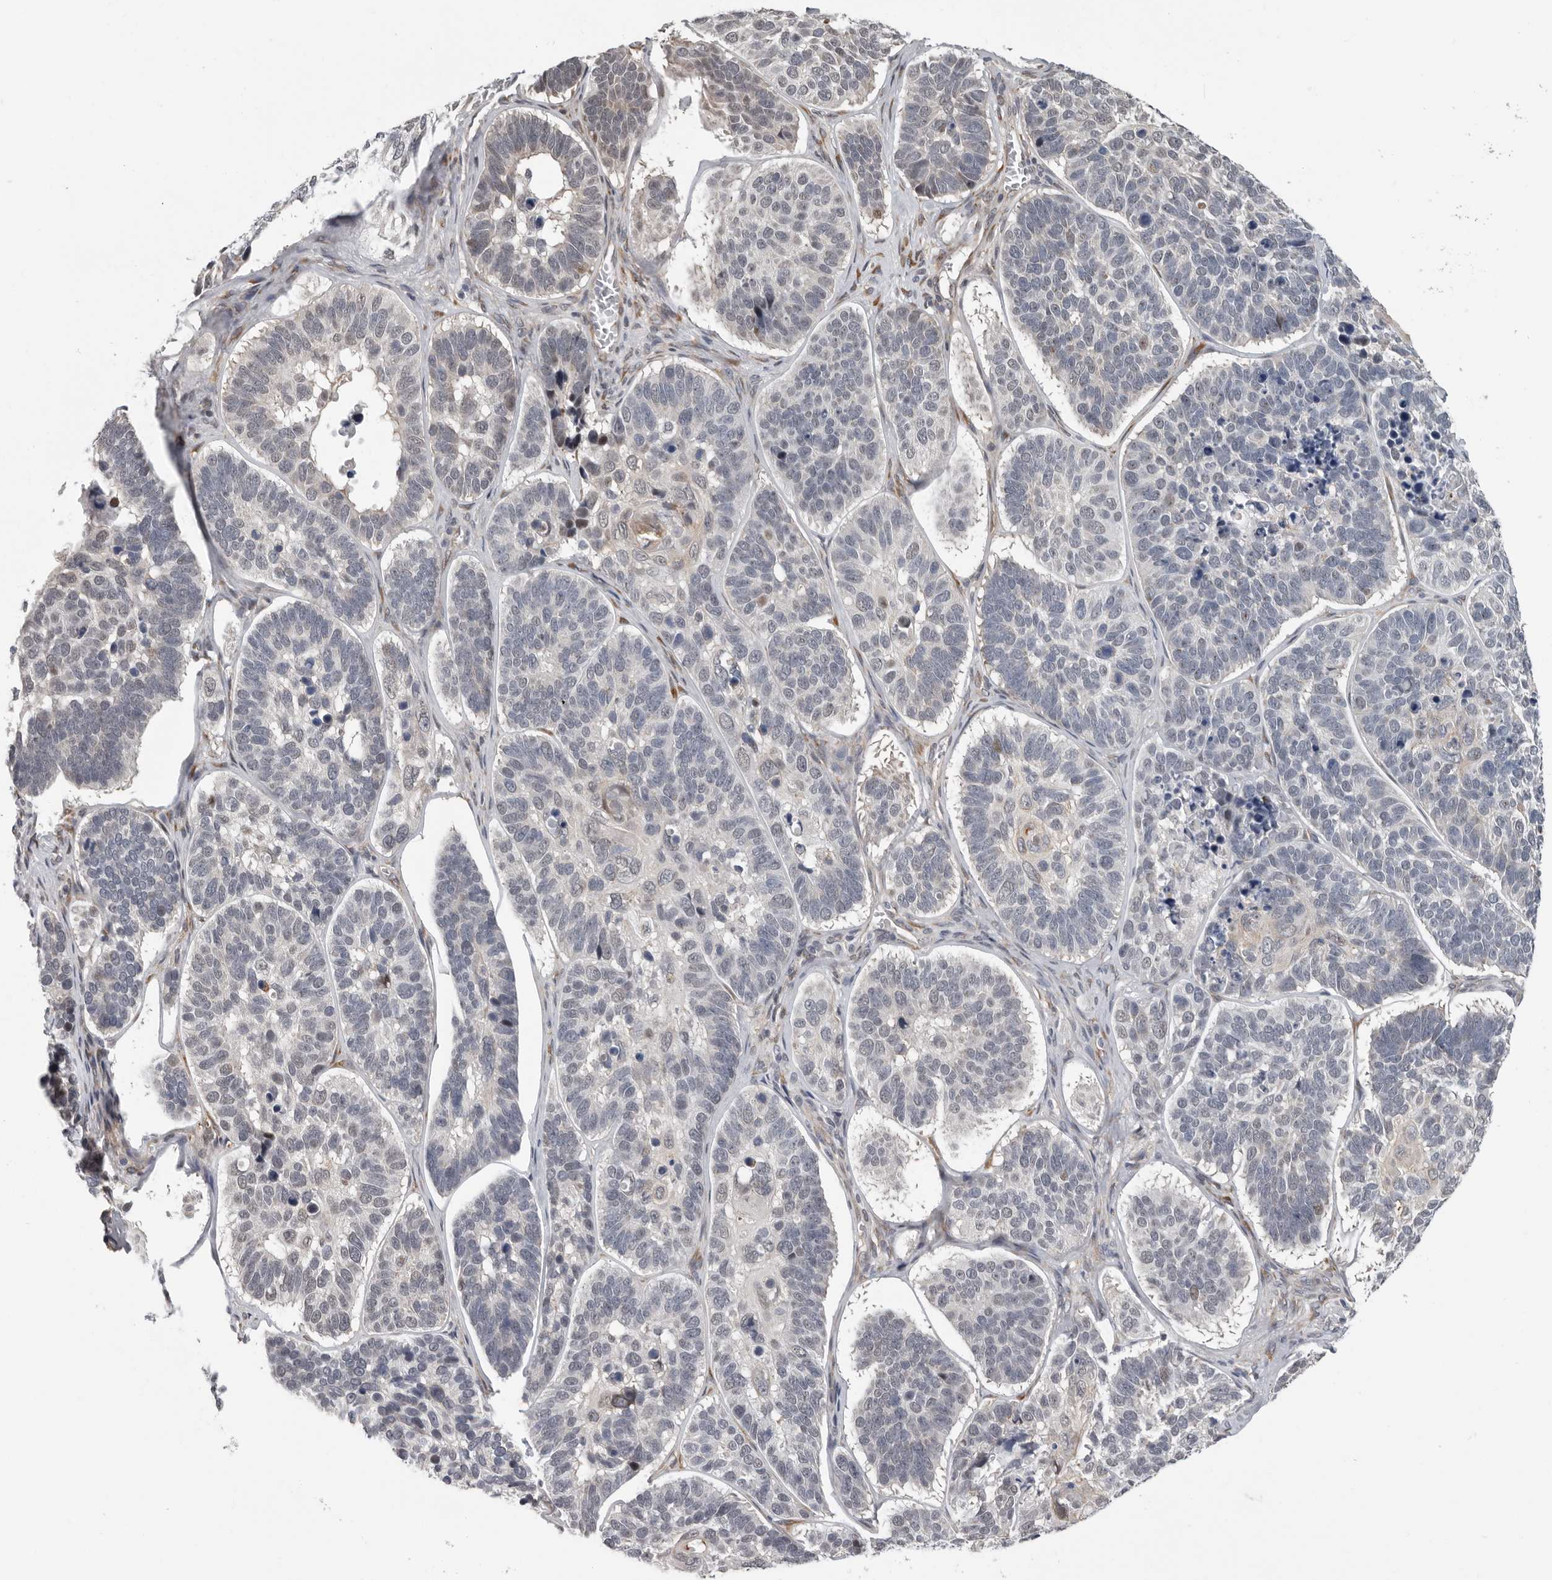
{"staining": {"intensity": "negative", "quantity": "none", "location": "none"}, "tissue": "skin cancer", "cell_type": "Tumor cells", "image_type": "cancer", "snomed": [{"axis": "morphology", "description": "Basal cell carcinoma"}, {"axis": "topography", "description": "Skin"}], "caption": "Skin cancer (basal cell carcinoma) was stained to show a protein in brown. There is no significant positivity in tumor cells.", "gene": "RALGPS2", "patient": {"sex": "male", "age": 62}}